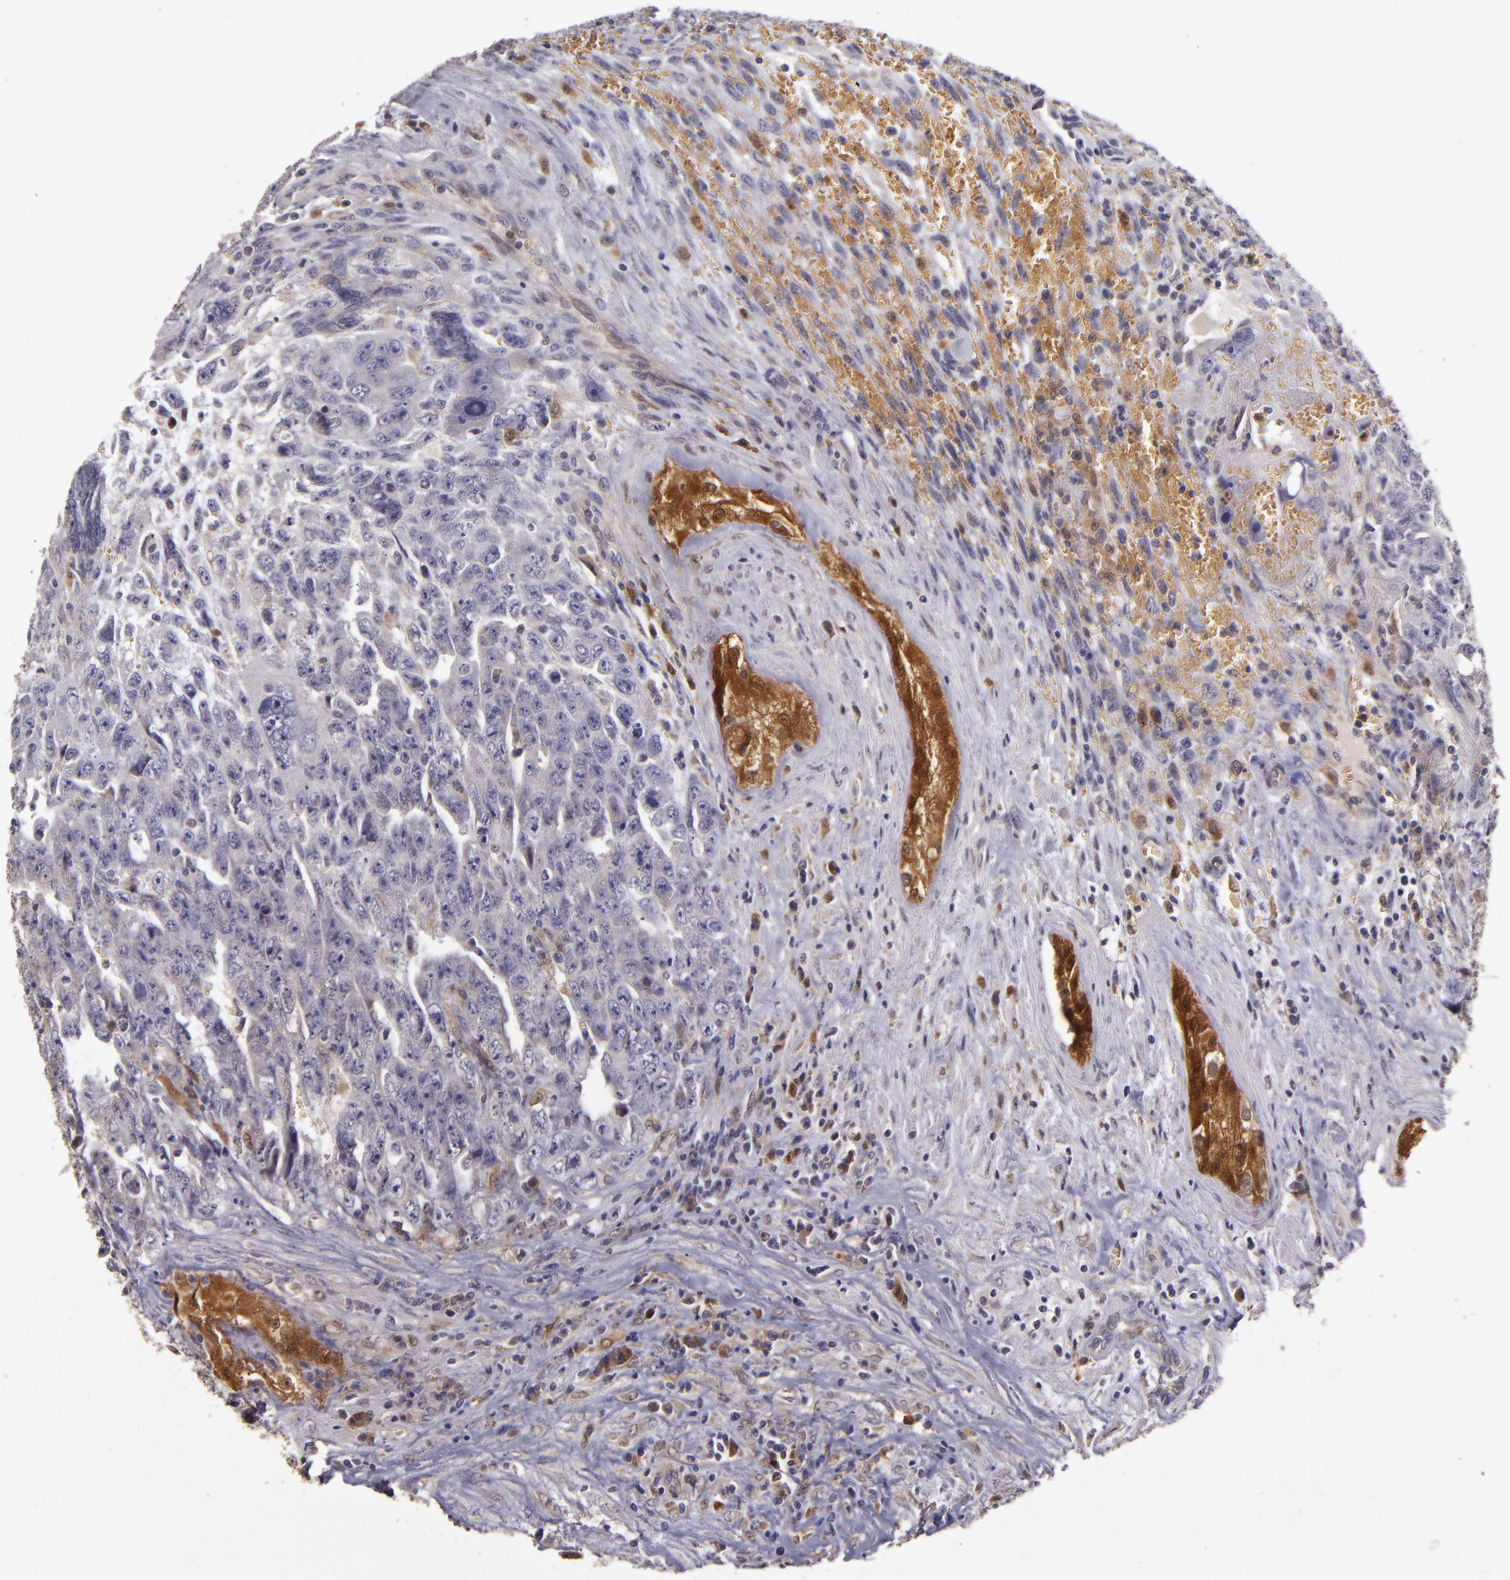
{"staining": {"intensity": "negative", "quantity": "none", "location": "none"}, "tissue": "testis cancer", "cell_type": "Tumor cells", "image_type": "cancer", "snomed": [{"axis": "morphology", "description": "Carcinoma, Embryonal, NOS"}, {"axis": "topography", "description": "Testis"}], "caption": "Testis cancer (embryonal carcinoma) stained for a protein using IHC displays no staining tumor cells.", "gene": "FHIT", "patient": {"sex": "male", "age": 28}}